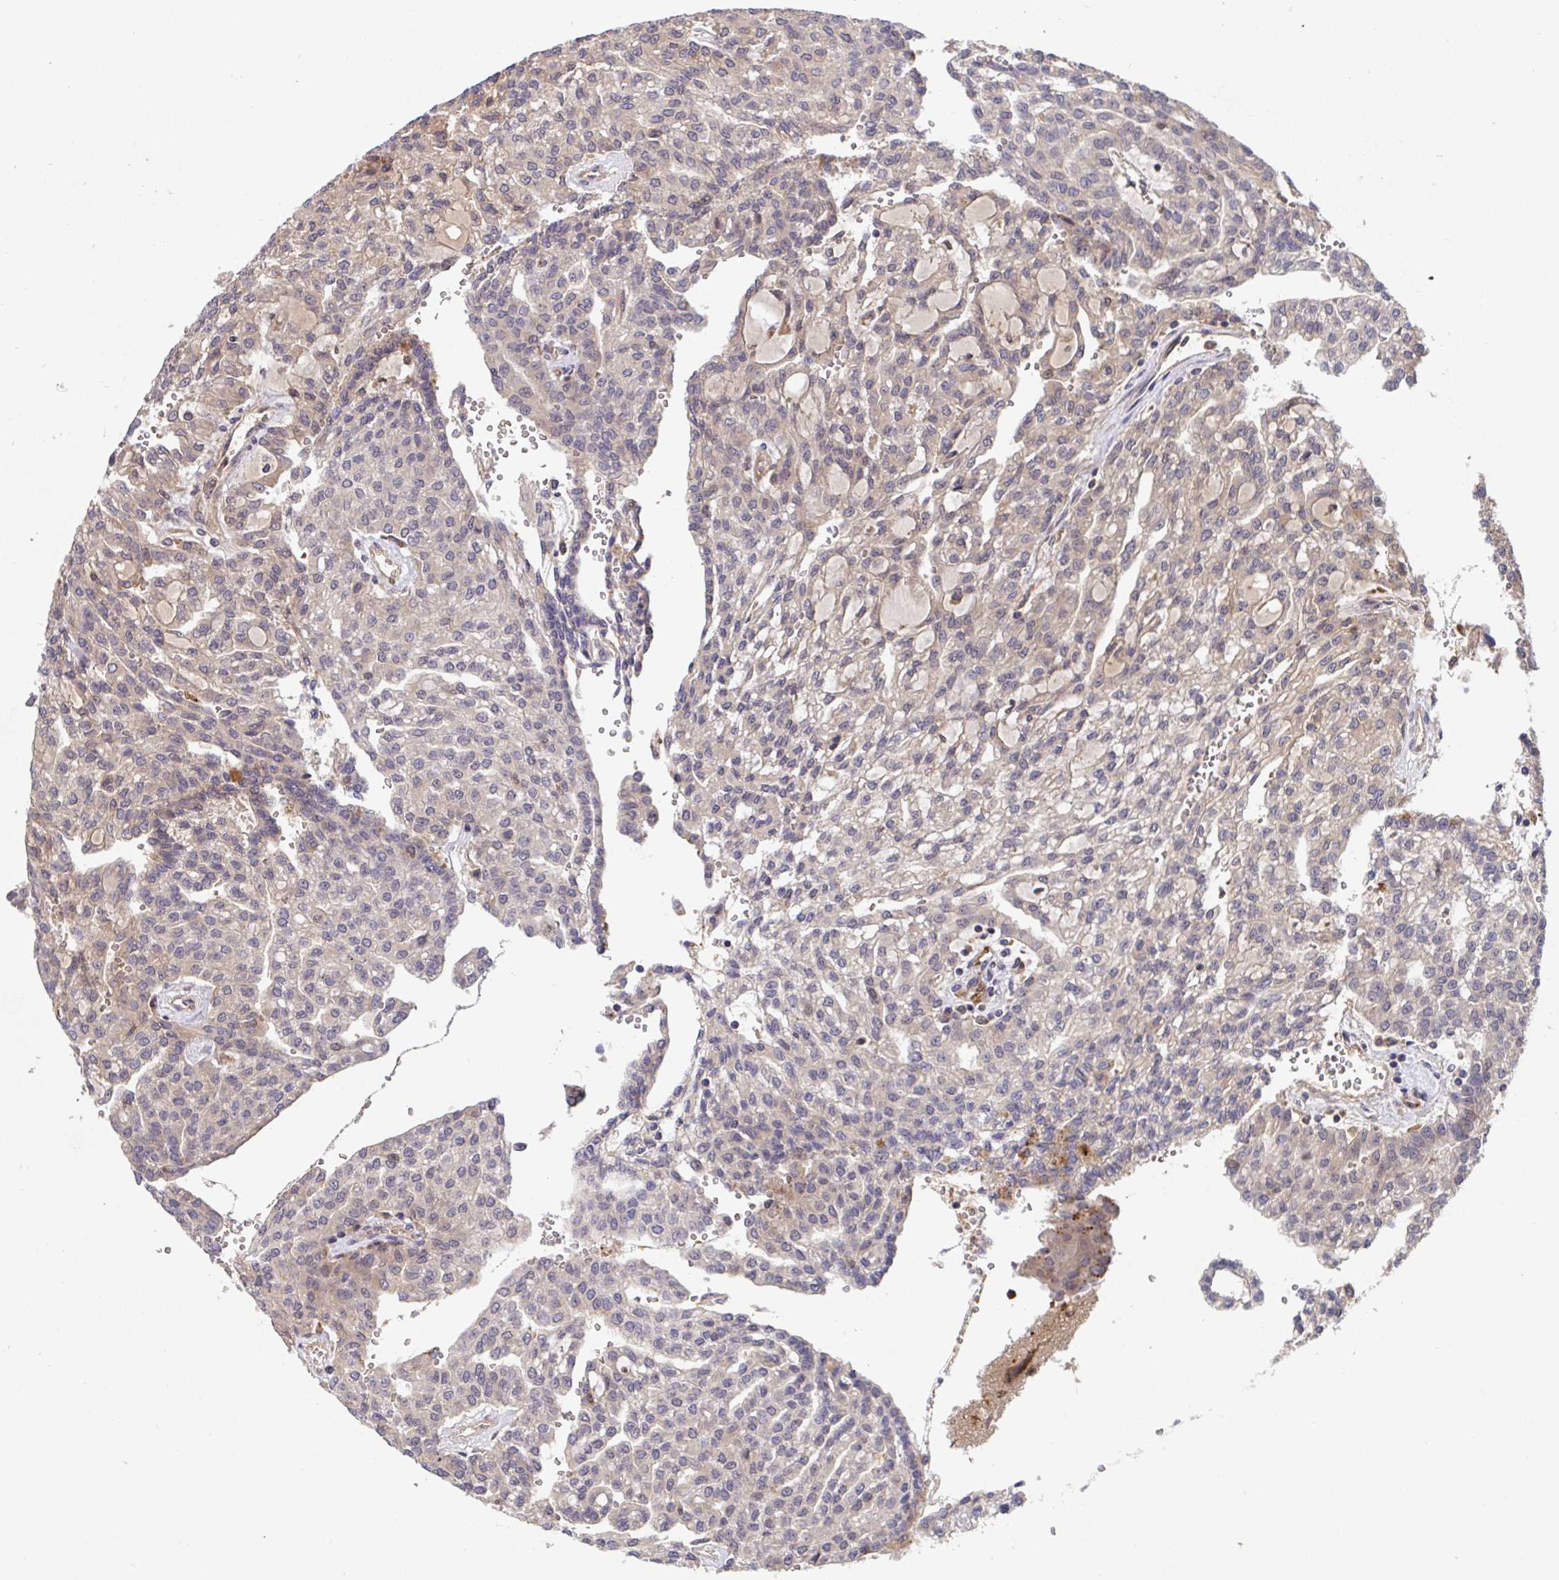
{"staining": {"intensity": "weak", "quantity": "25%-75%", "location": "cytoplasmic/membranous"}, "tissue": "renal cancer", "cell_type": "Tumor cells", "image_type": "cancer", "snomed": [{"axis": "morphology", "description": "Adenocarcinoma, NOS"}, {"axis": "topography", "description": "Kidney"}], "caption": "Human renal cancer stained with a protein marker exhibits weak staining in tumor cells.", "gene": "TIGAR", "patient": {"sex": "male", "age": 63}}